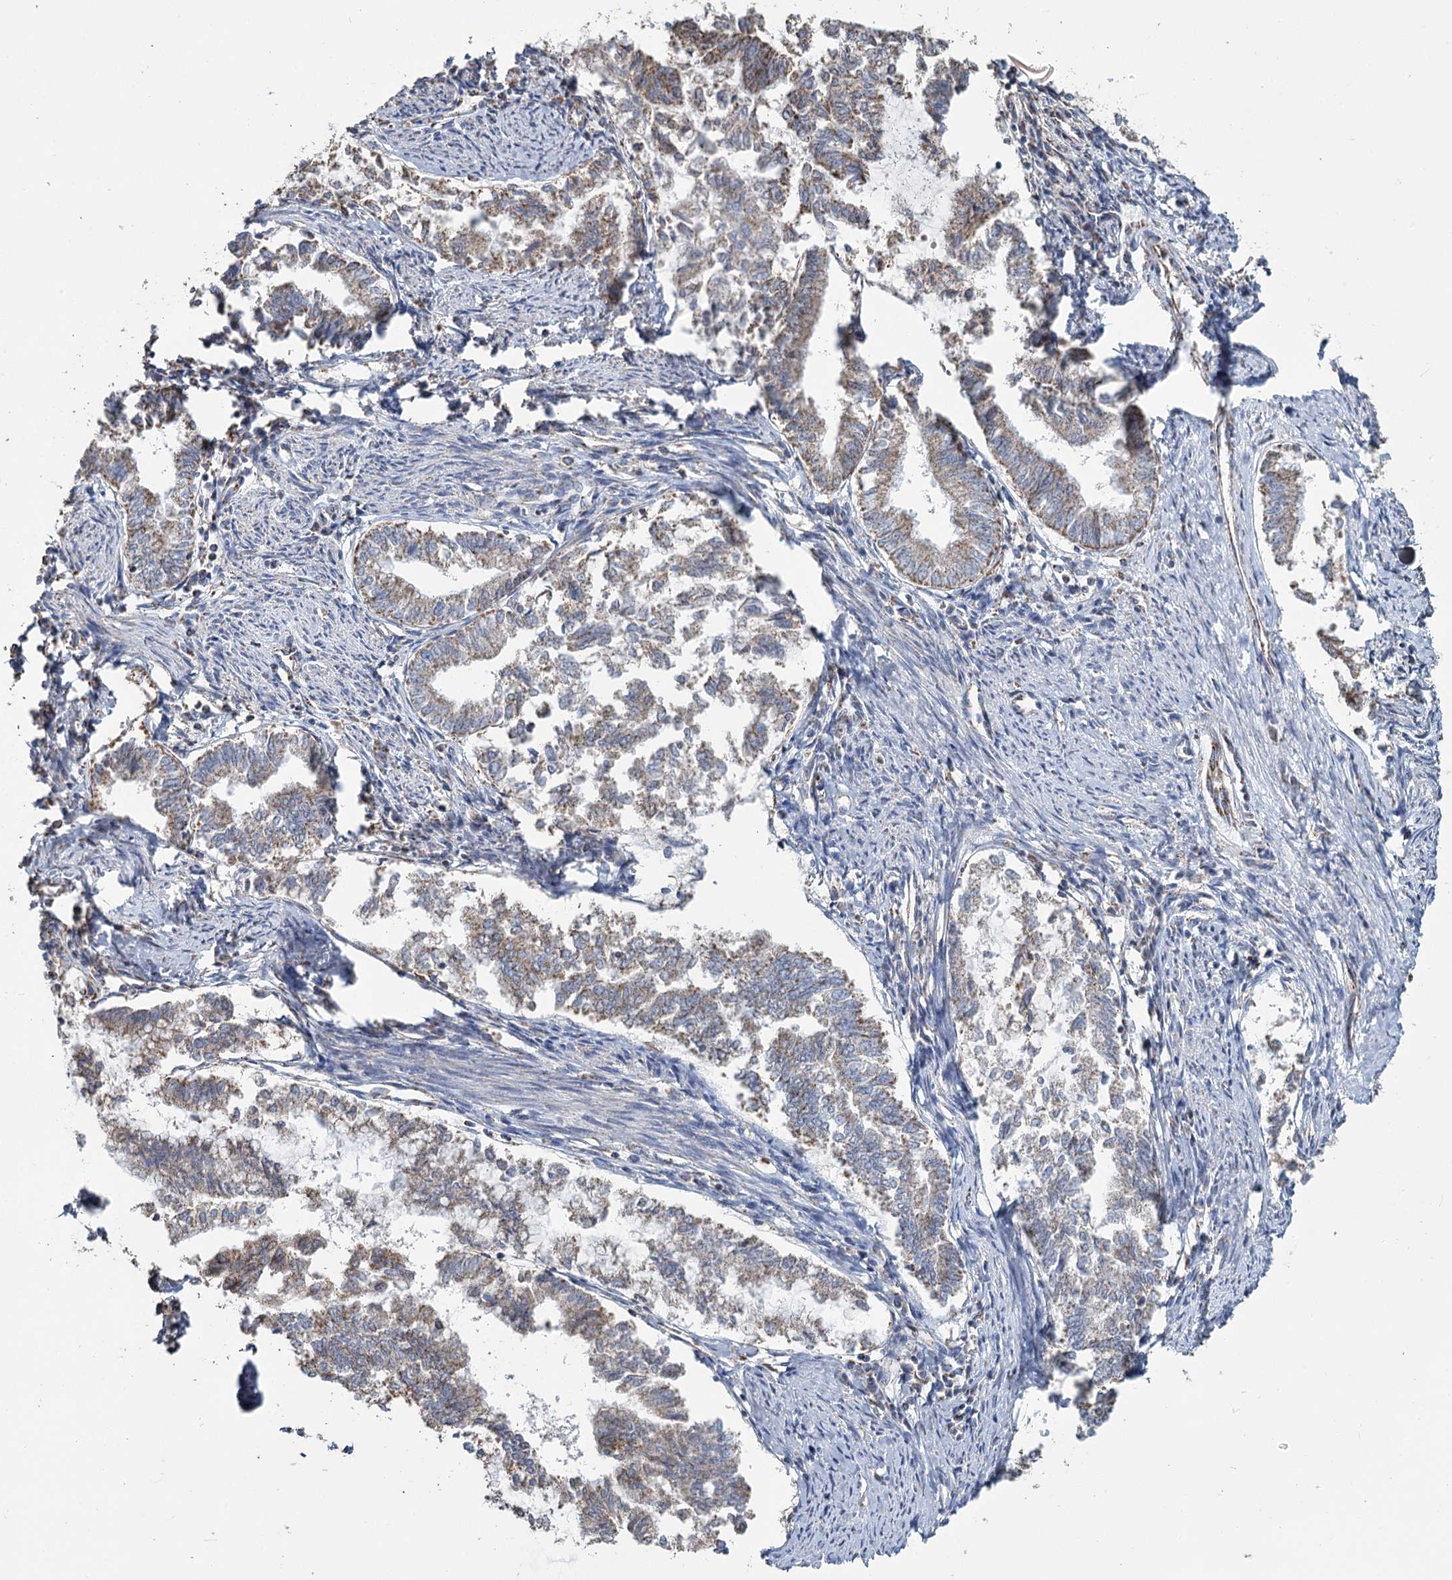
{"staining": {"intensity": "moderate", "quantity": "25%-75%", "location": "cytoplasmic/membranous"}, "tissue": "endometrial cancer", "cell_type": "Tumor cells", "image_type": "cancer", "snomed": [{"axis": "morphology", "description": "Adenocarcinoma, NOS"}, {"axis": "topography", "description": "Endometrium"}], "caption": "Adenocarcinoma (endometrial) stained with DAB immunohistochemistry exhibits medium levels of moderate cytoplasmic/membranous staining in about 25%-75% of tumor cells. (IHC, brightfield microscopy, high magnification).", "gene": "MRPL44", "patient": {"sex": "female", "age": 79}}